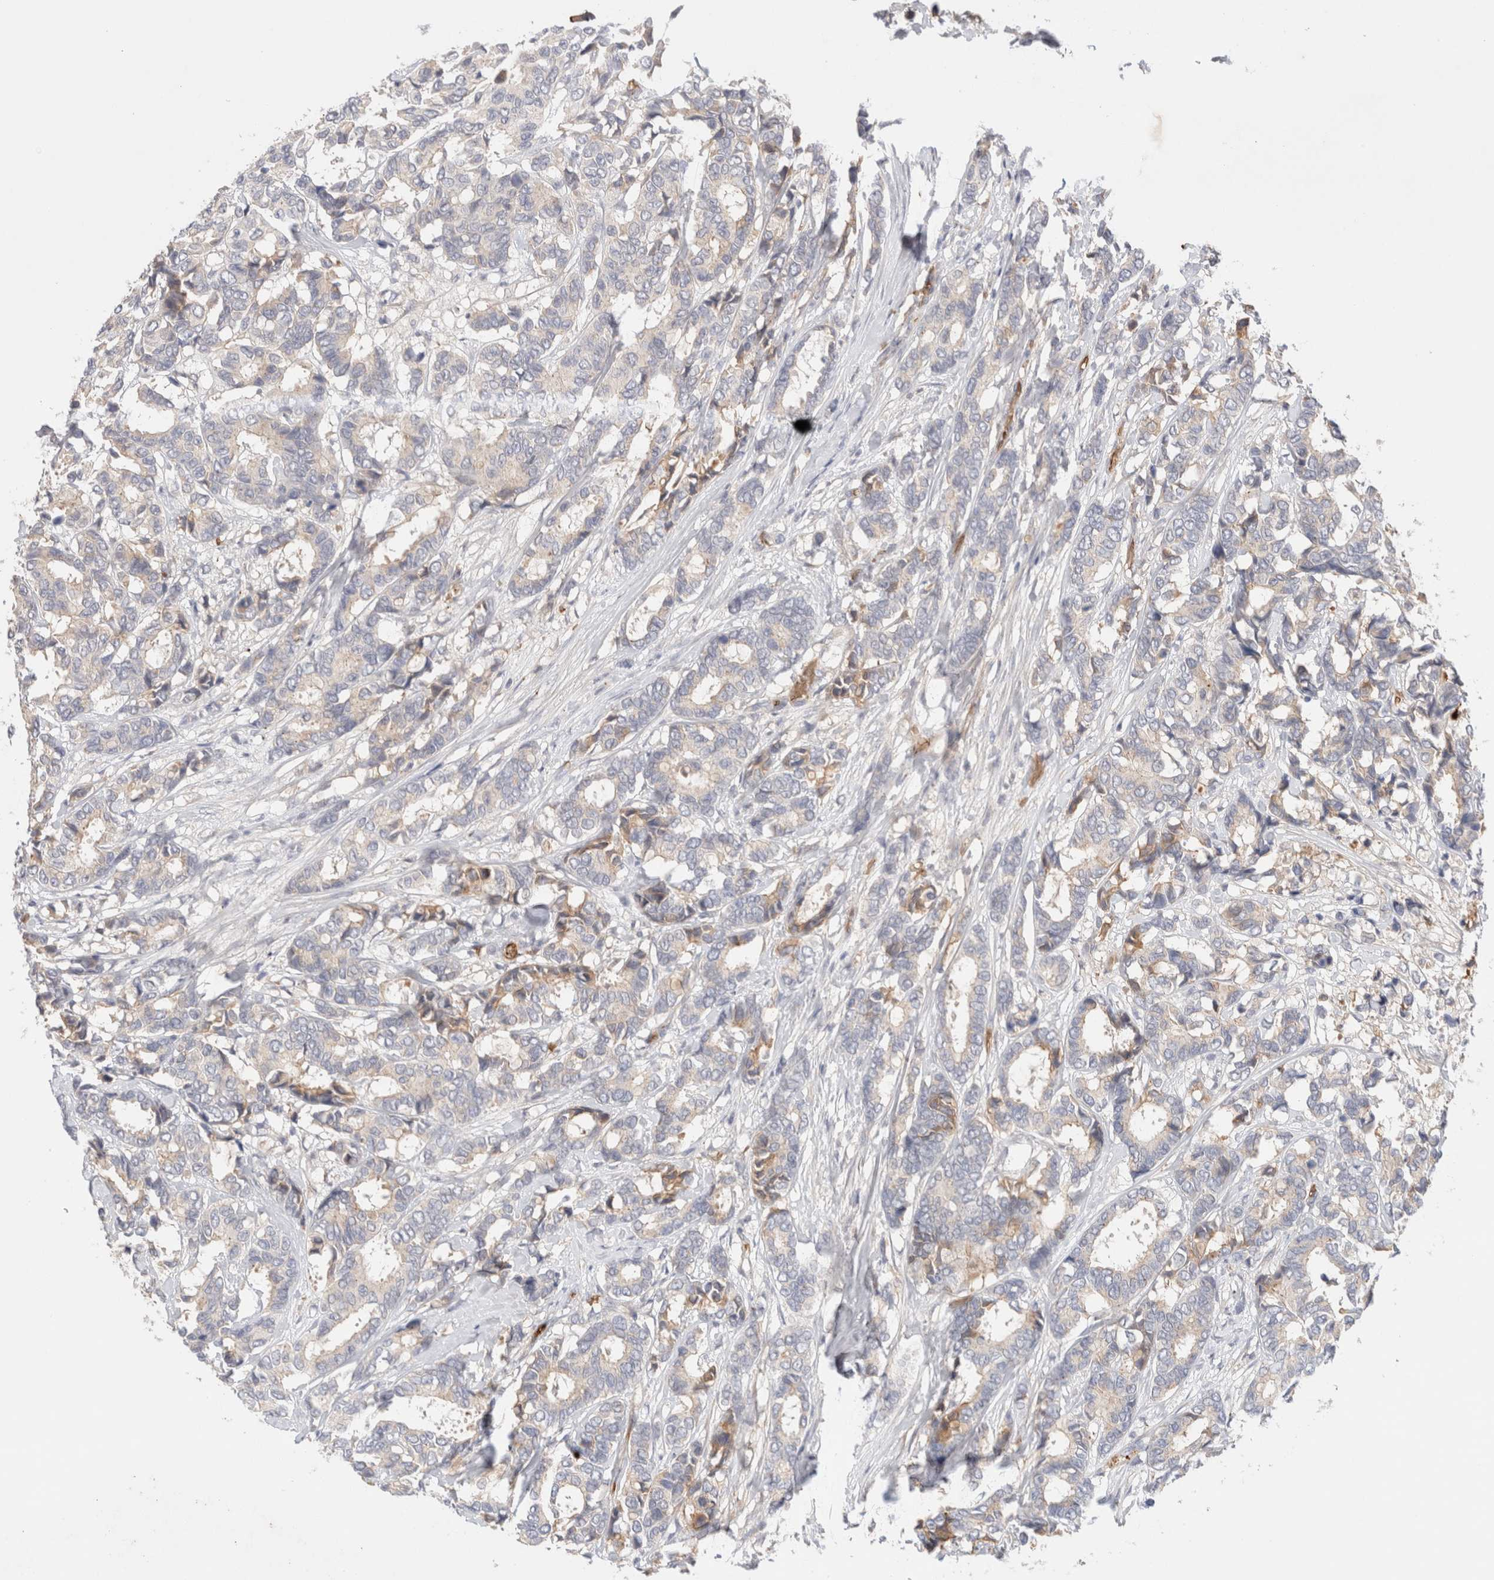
{"staining": {"intensity": "weak", "quantity": "<25%", "location": "cytoplasmic/membranous"}, "tissue": "breast cancer", "cell_type": "Tumor cells", "image_type": "cancer", "snomed": [{"axis": "morphology", "description": "Duct carcinoma"}, {"axis": "topography", "description": "Breast"}], "caption": "An image of breast cancer (invasive ductal carcinoma) stained for a protein exhibits no brown staining in tumor cells. The staining is performed using DAB (3,3'-diaminobenzidine) brown chromogen with nuclei counter-stained in using hematoxylin.", "gene": "MST1", "patient": {"sex": "female", "age": 87}}